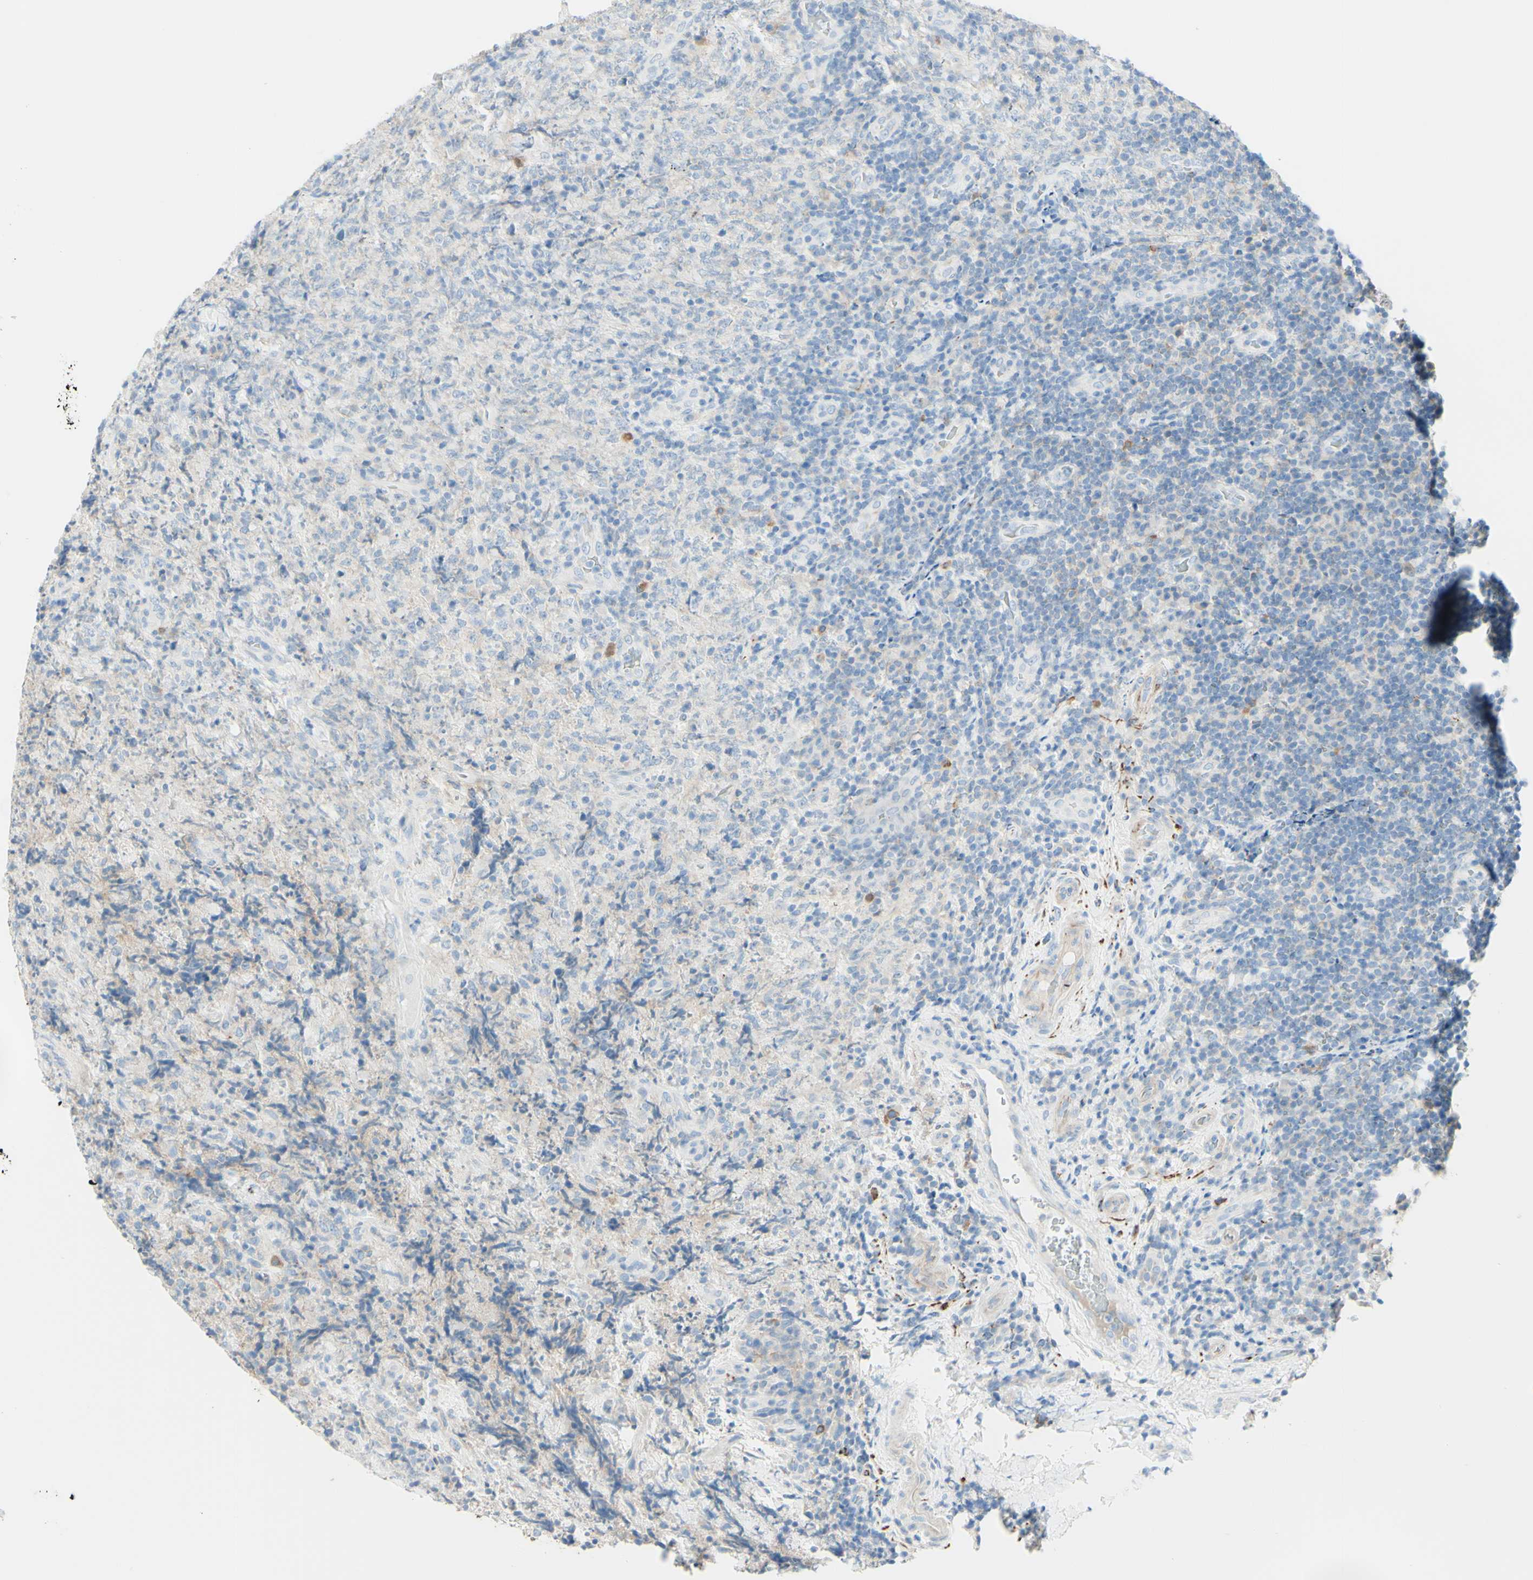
{"staining": {"intensity": "negative", "quantity": "none", "location": "none"}, "tissue": "lymphoma", "cell_type": "Tumor cells", "image_type": "cancer", "snomed": [{"axis": "morphology", "description": "Malignant lymphoma, non-Hodgkin's type, High grade"}, {"axis": "topography", "description": "Tonsil"}], "caption": "IHC image of human lymphoma stained for a protein (brown), which shows no positivity in tumor cells.", "gene": "ALCAM", "patient": {"sex": "female", "age": 36}}